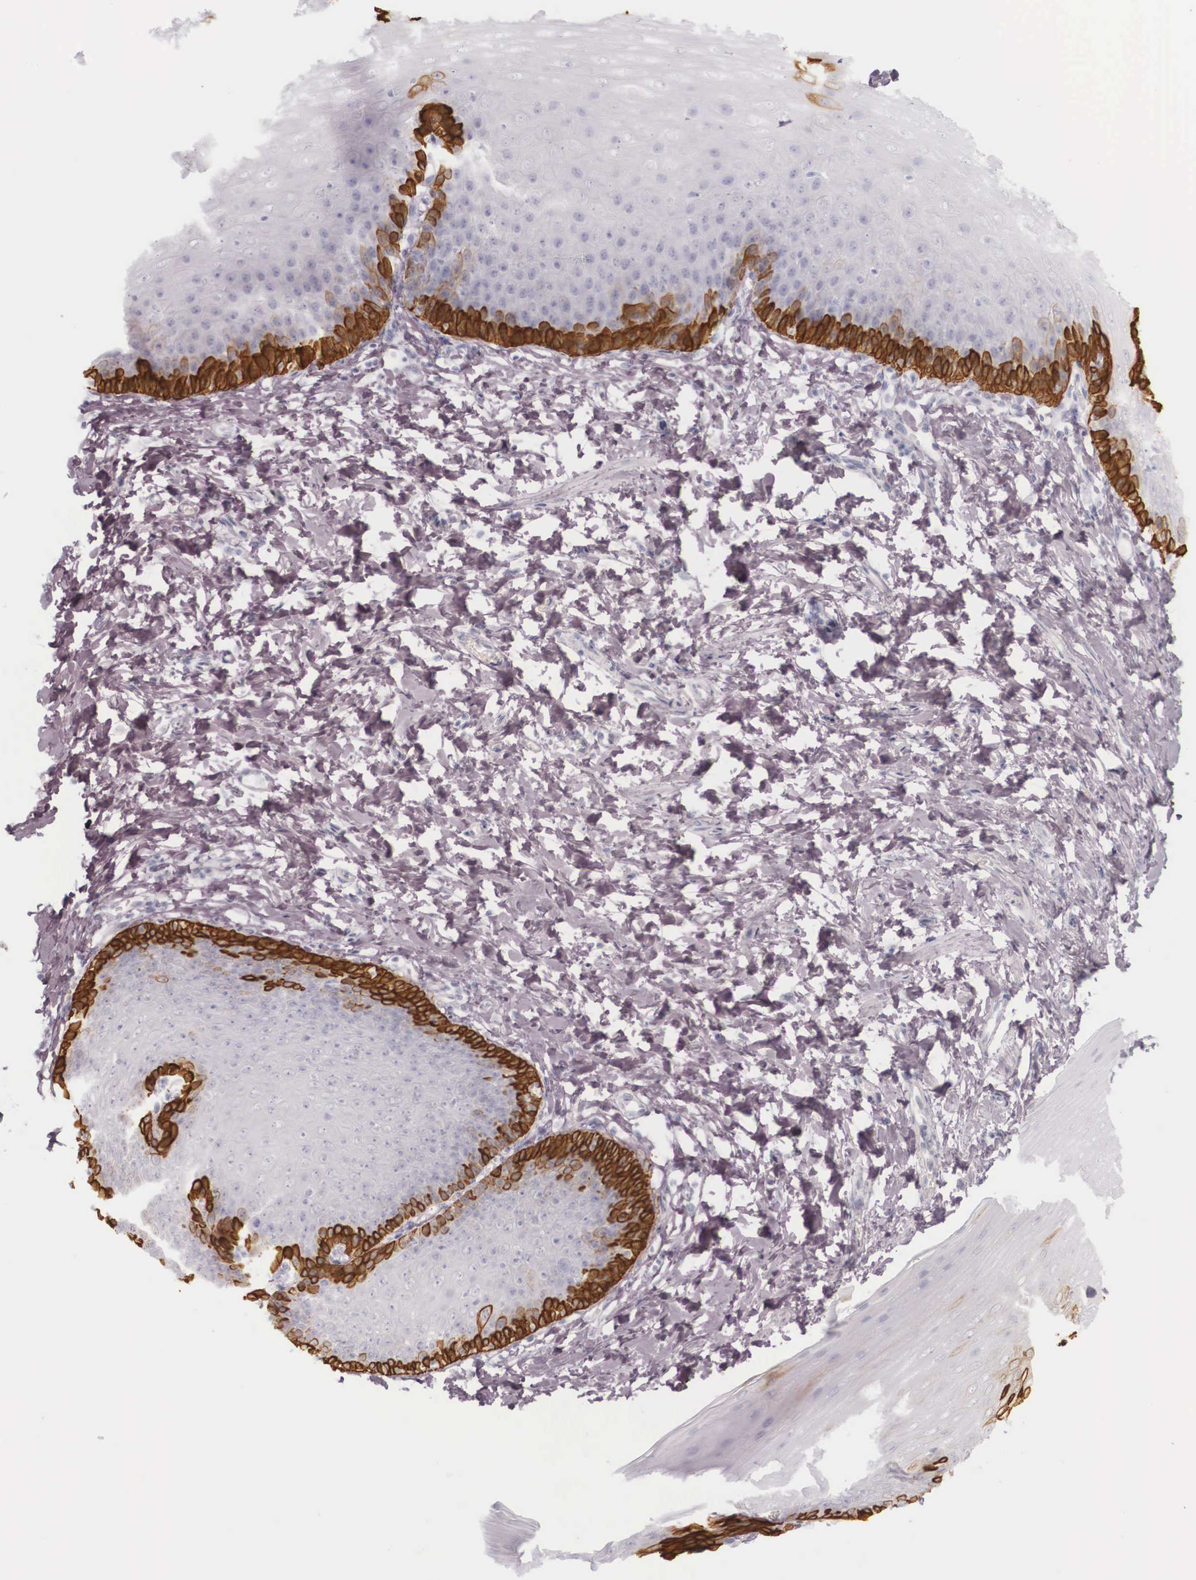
{"staining": {"intensity": "strong", "quantity": ">75%", "location": "cytoplasmic/membranous"}, "tissue": "esophagus", "cell_type": "Squamous epithelial cells", "image_type": "normal", "snomed": [{"axis": "morphology", "description": "Normal tissue, NOS"}, {"axis": "topography", "description": "Esophagus"}], "caption": "IHC histopathology image of unremarkable esophagus: human esophagus stained using IHC exhibits high levels of strong protein expression localized specifically in the cytoplasmic/membranous of squamous epithelial cells, appearing as a cytoplasmic/membranous brown color.", "gene": "KRT14", "patient": {"sex": "male", "age": 70}}